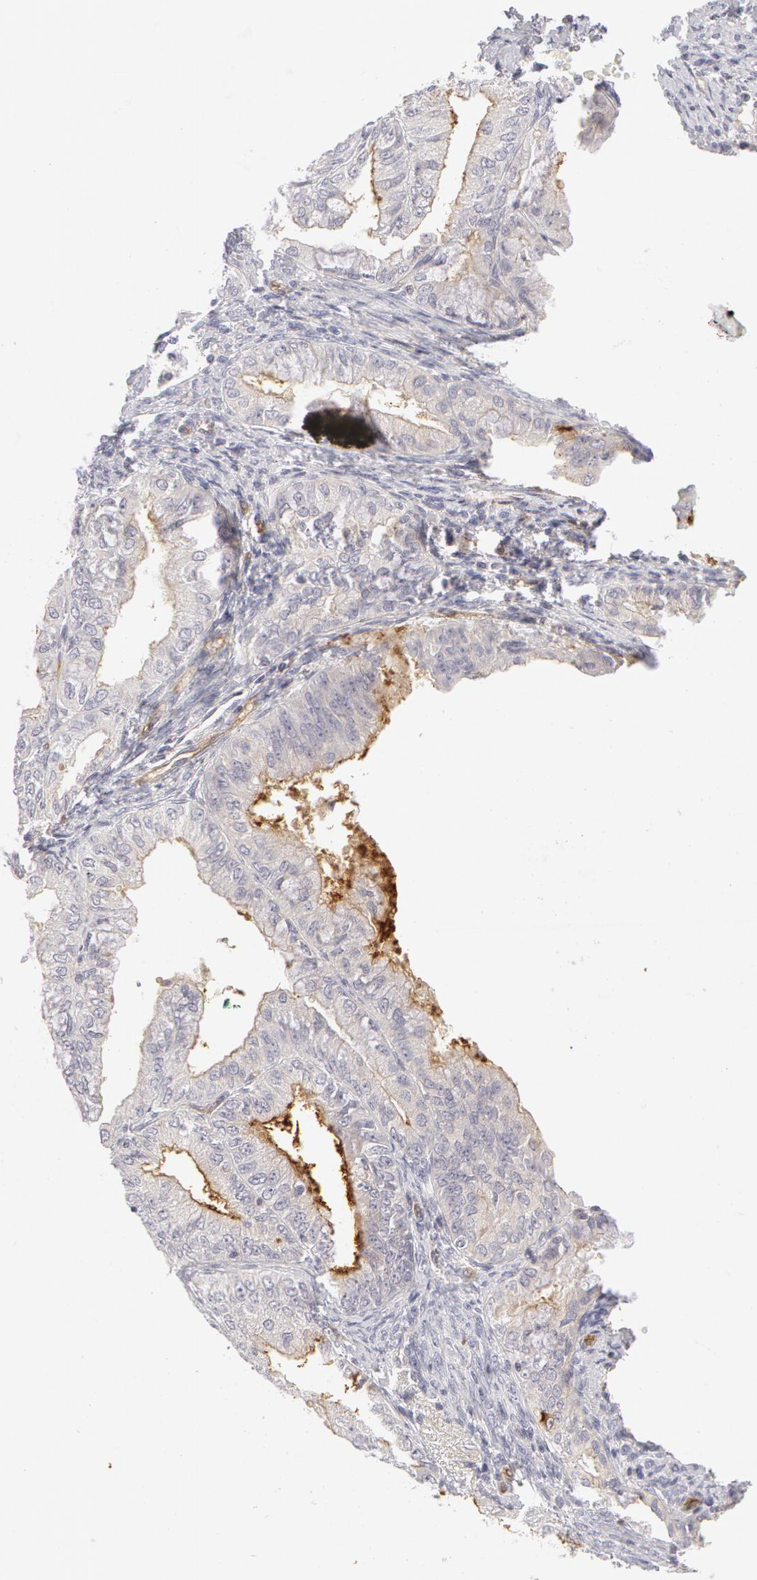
{"staining": {"intensity": "weak", "quantity": "<25%", "location": "cytoplasmic/membranous"}, "tissue": "endometrial cancer", "cell_type": "Tumor cells", "image_type": "cancer", "snomed": [{"axis": "morphology", "description": "Adenocarcinoma, NOS"}, {"axis": "topography", "description": "Endometrium"}], "caption": "Immunohistochemical staining of human adenocarcinoma (endometrial) exhibits no significant positivity in tumor cells.", "gene": "ABCB1", "patient": {"sex": "female", "age": 76}}